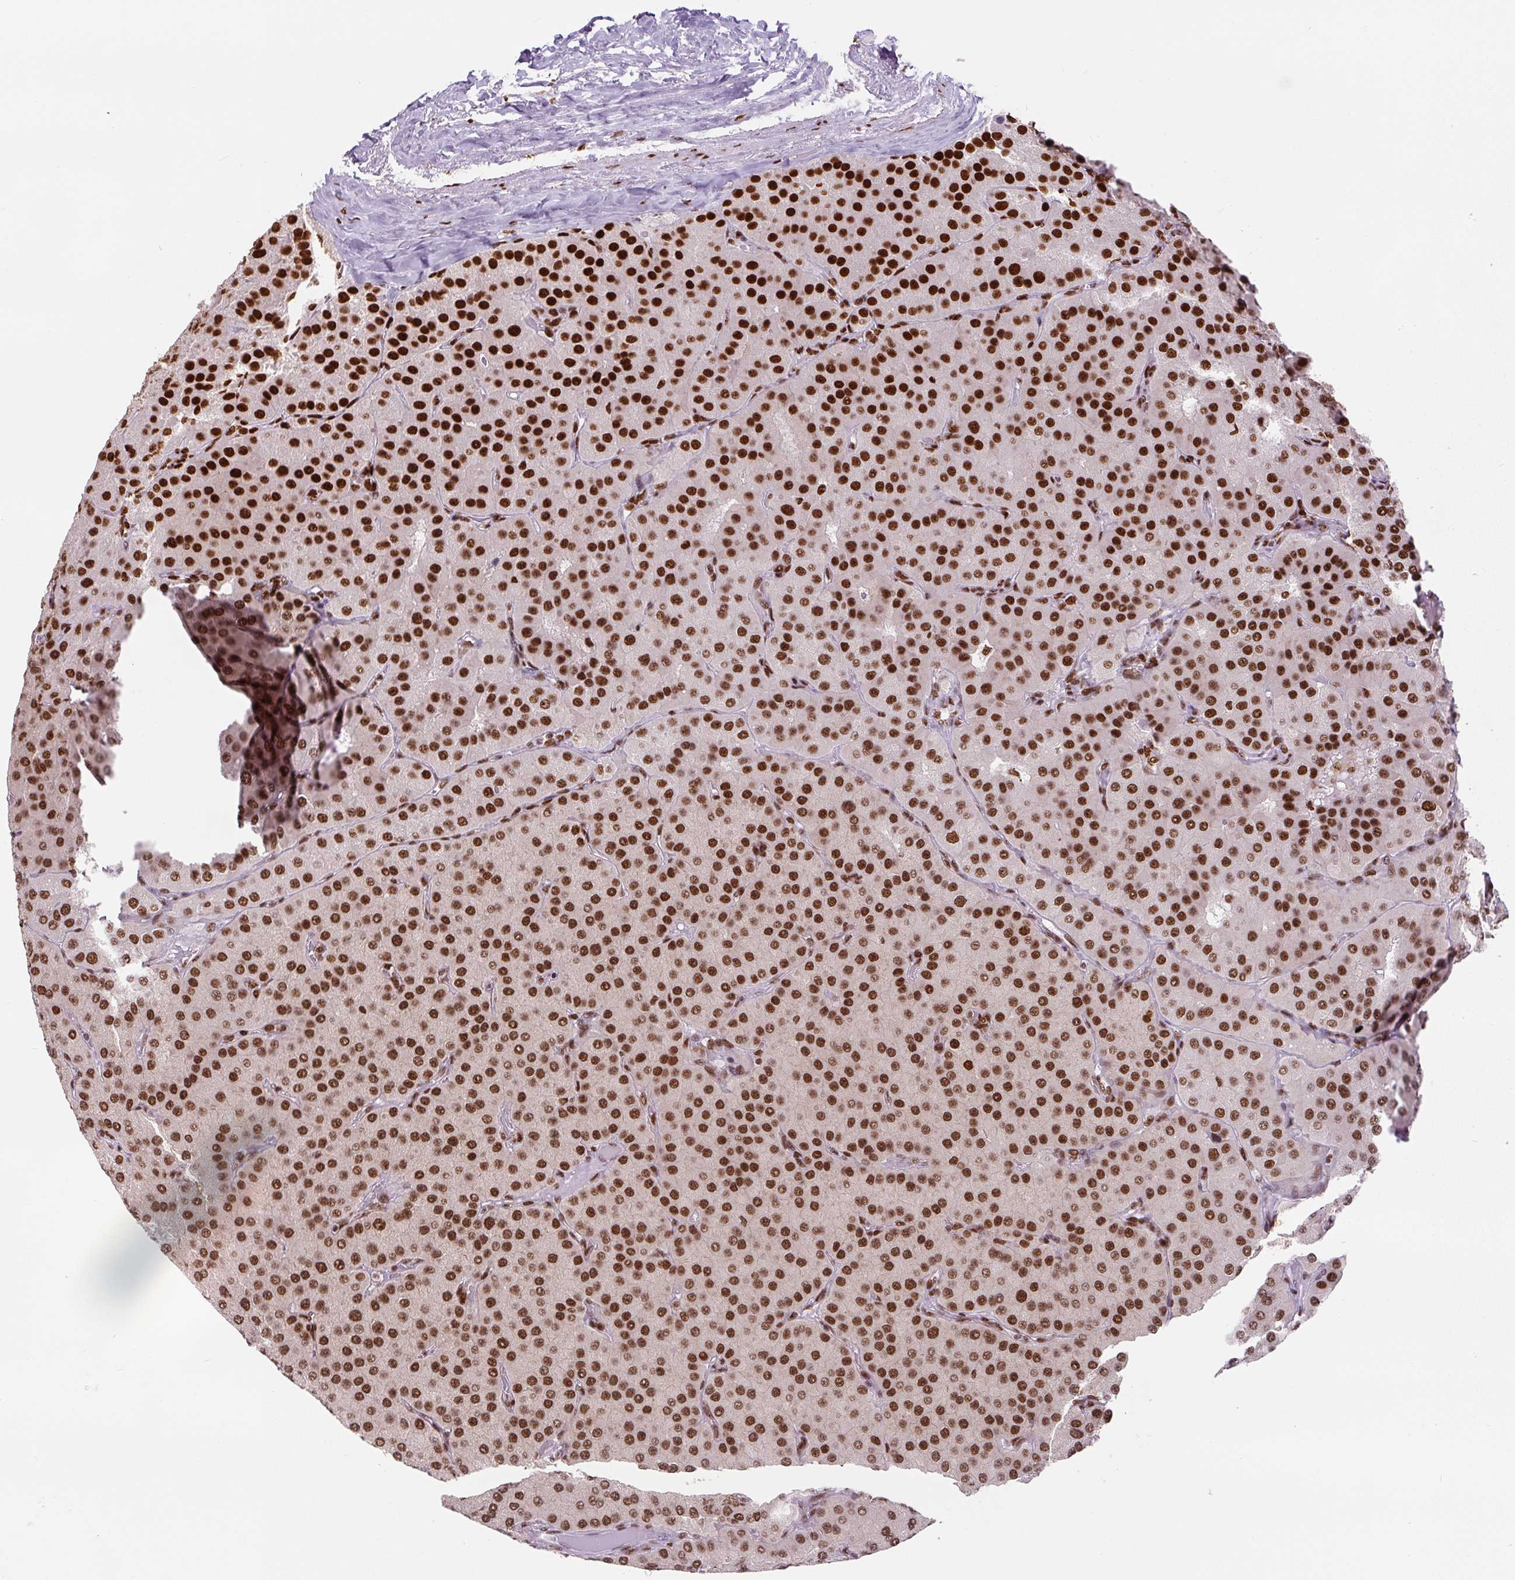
{"staining": {"intensity": "strong", "quantity": ">75%", "location": "nuclear"}, "tissue": "parathyroid gland", "cell_type": "Glandular cells", "image_type": "normal", "snomed": [{"axis": "morphology", "description": "Normal tissue, NOS"}, {"axis": "morphology", "description": "Adenoma, NOS"}, {"axis": "topography", "description": "Parathyroid gland"}], "caption": "Immunohistochemical staining of benign human parathyroid gland exhibits high levels of strong nuclear positivity in approximately >75% of glandular cells.", "gene": "FUS", "patient": {"sex": "female", "age": 86}}